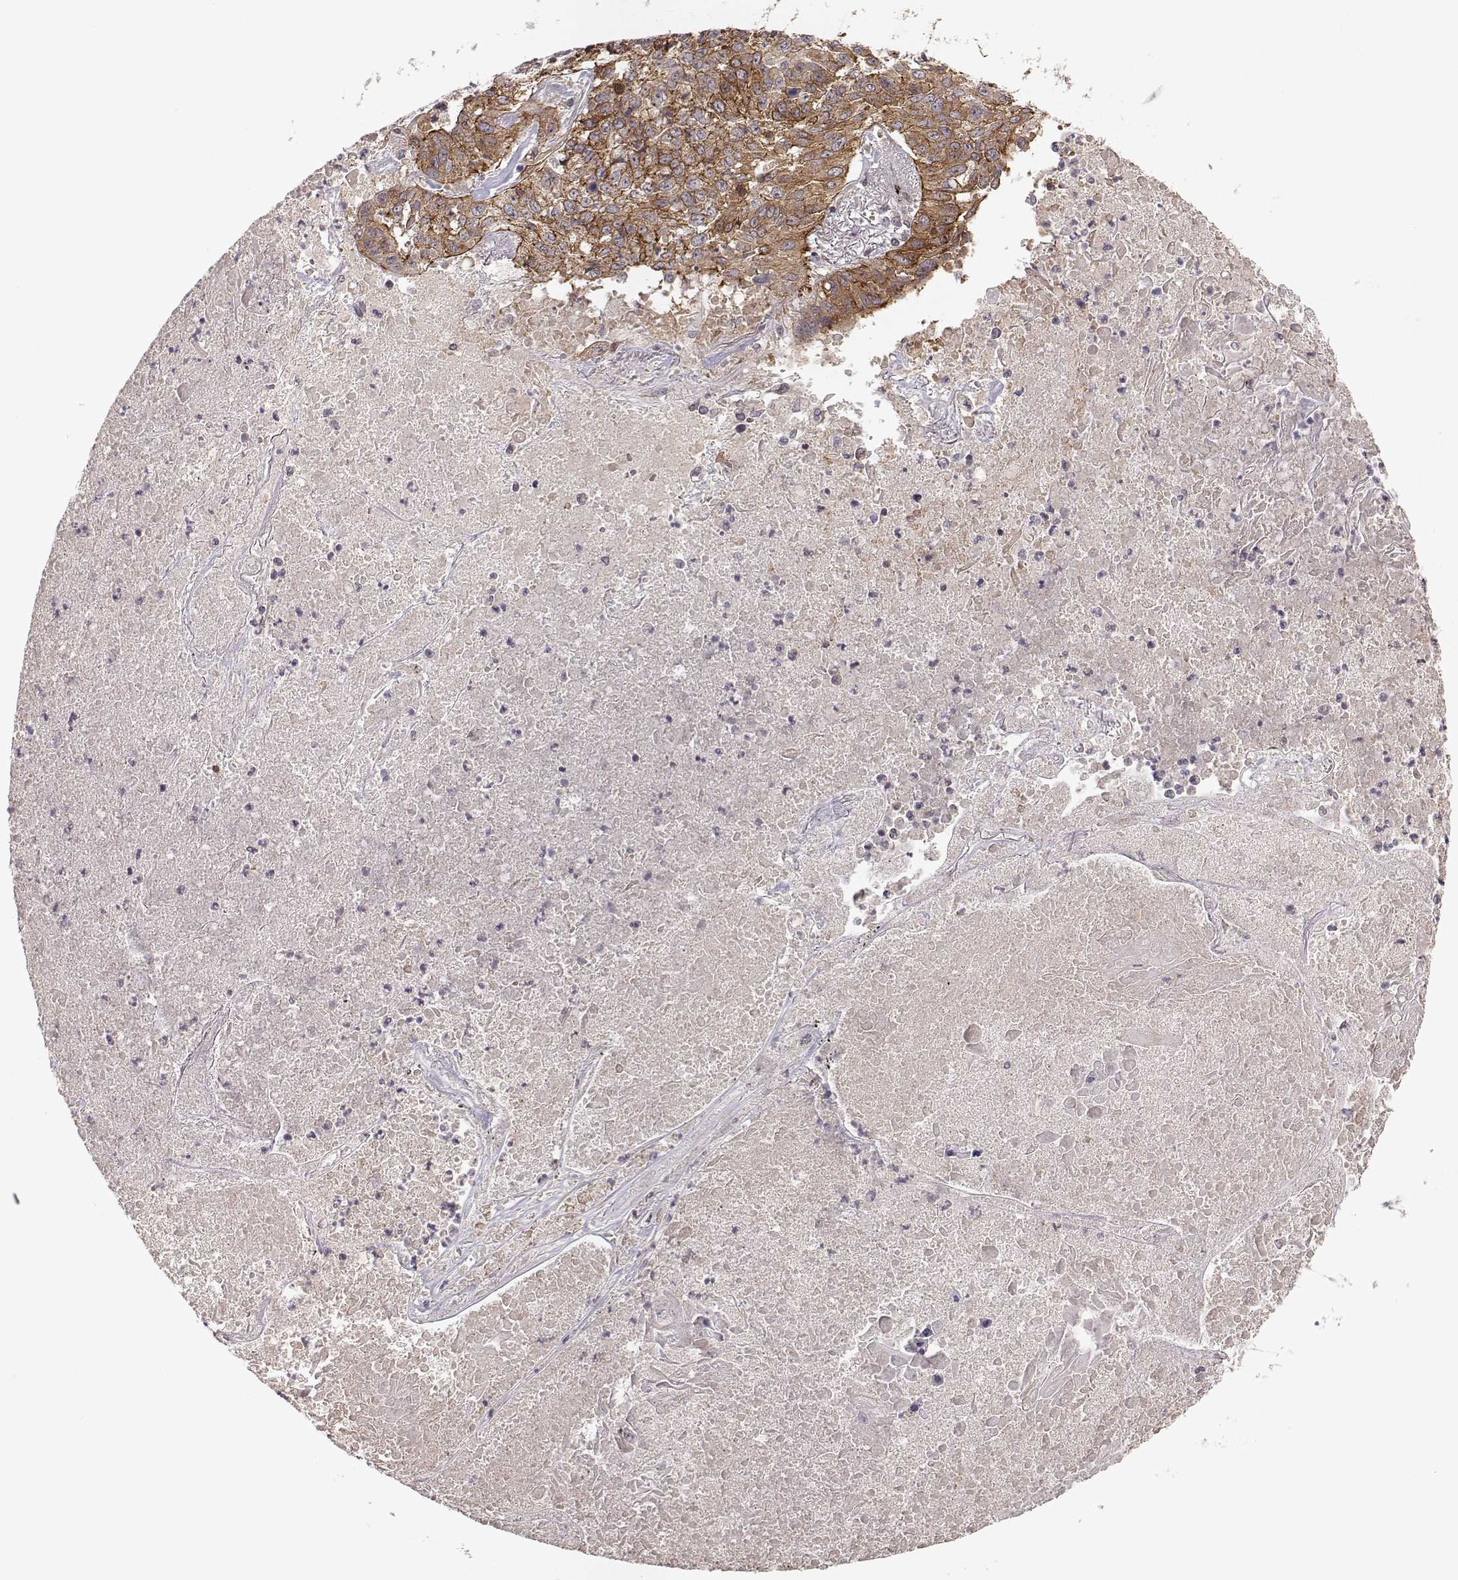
{"staining": {"intensity": "moderate", "quantity": "25%-75%", "location": "cytoplasmic/membranous"}, "tissue": "lung cancer", "cell_type": "Tumor cells", "image_type": "cancer", "snomed": [{"axis": "morphology", "description": "Squamous cell carcinoma, NOS"}, {"axis": "topography", "description": "Lung"}], "caption": "Tumor cells demonstrate moderate cytoplasmic/membranous staining in about 25%-75% of cells in lung cancer (squamous cell carcinoma).", "gene": "PLEKHG3", "patient": {"sex": "male", "age": 64}}